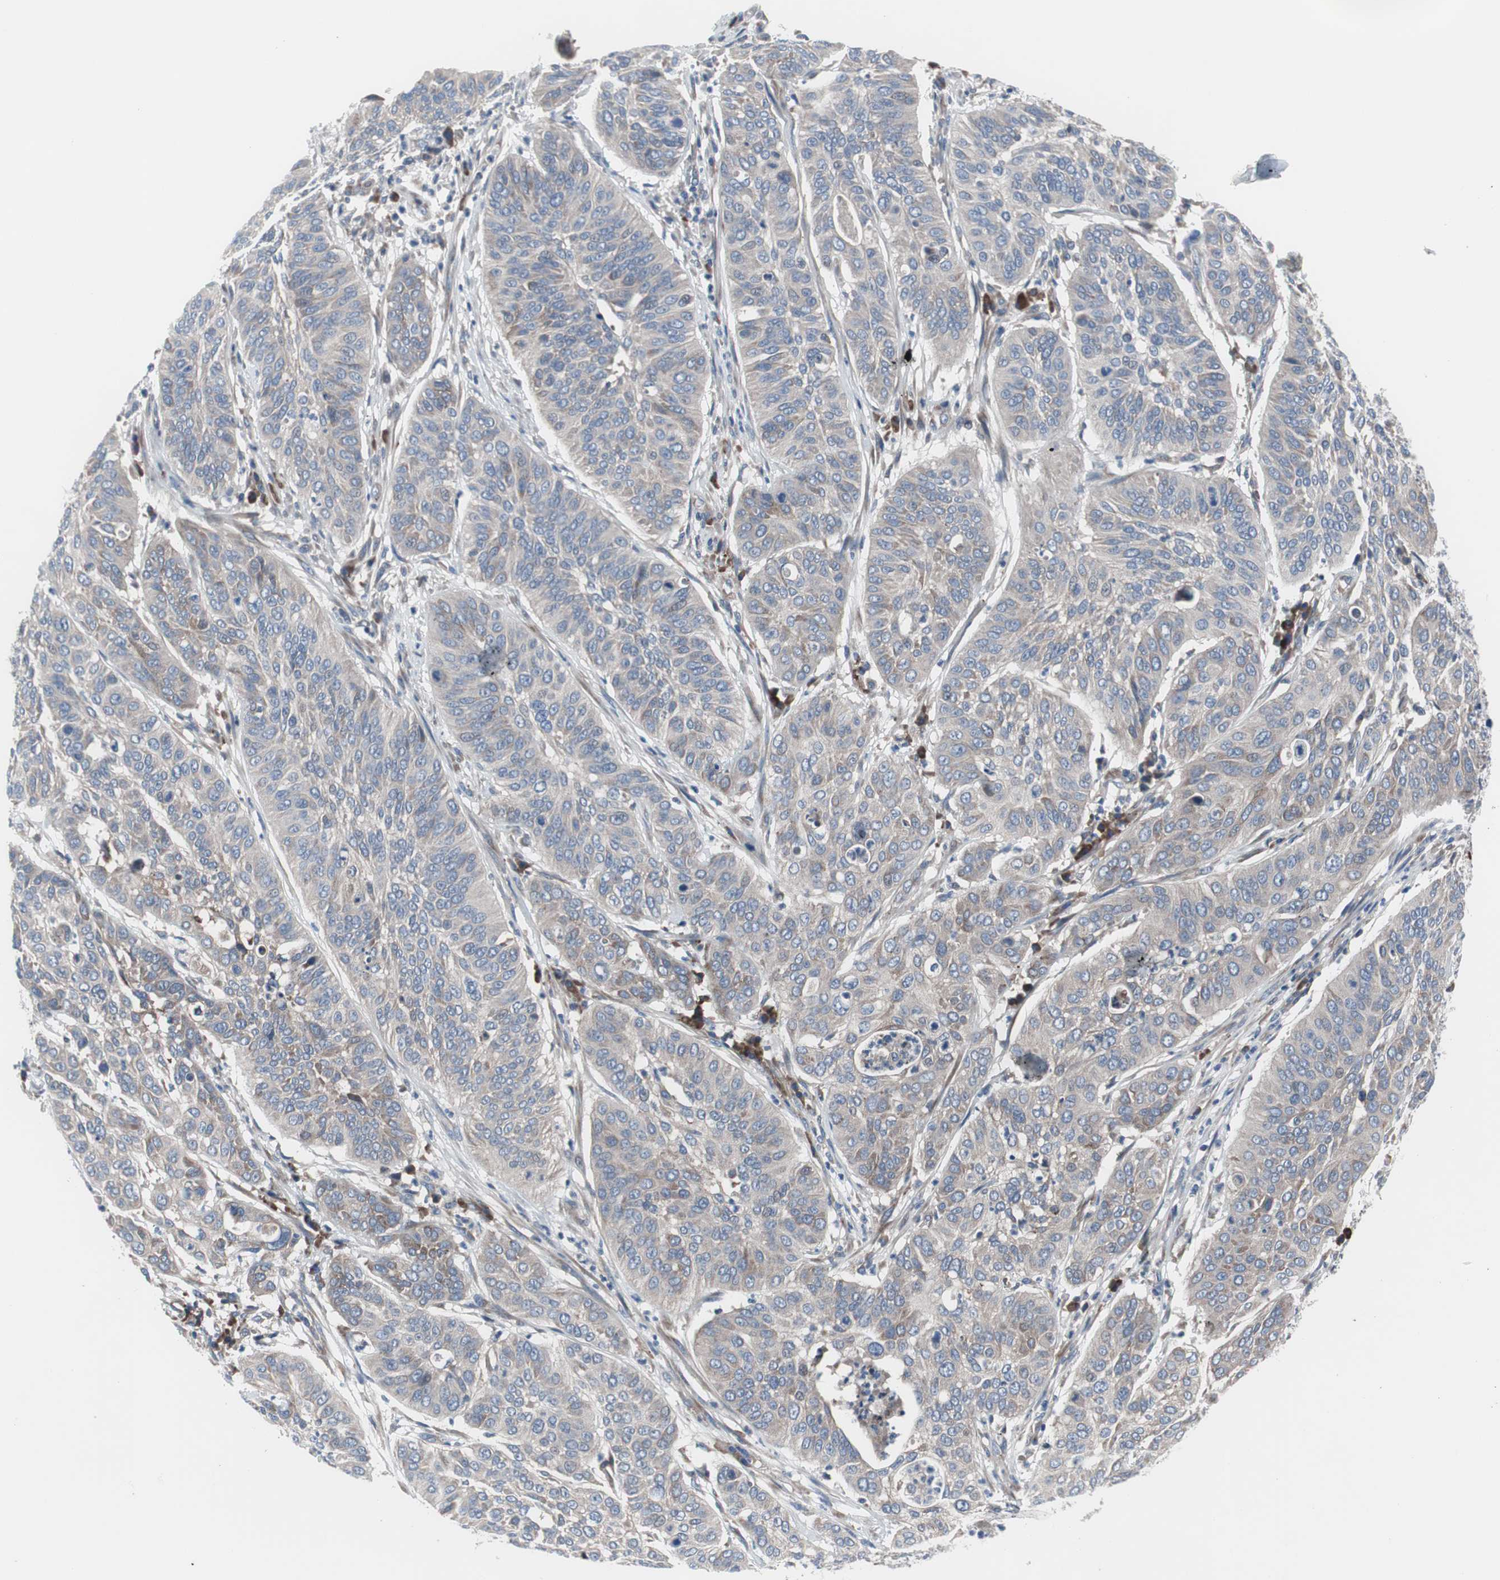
{"staining": {"intensity": "weak", "quantity": ">75%", "location": "cytoplasmic/membranous"}, "tissue": "cervical cancer", "cell_type": "Tumor cells", "image_type": "cancer", "snomed": [{"axis": "morphology", "description": "Squamous cell carcinoma, NOS"}, {"axis": "topography", "description": "Cervix"}], "caption": "Immunohistochemical staining of squamous cell carcinoma (cervical) displays weak cytoplasmic/membranous protein positivity in approximately >75% of tumor cells.", "gene": "KANSL1", "patient": {"sex": "female", "age": 39}}